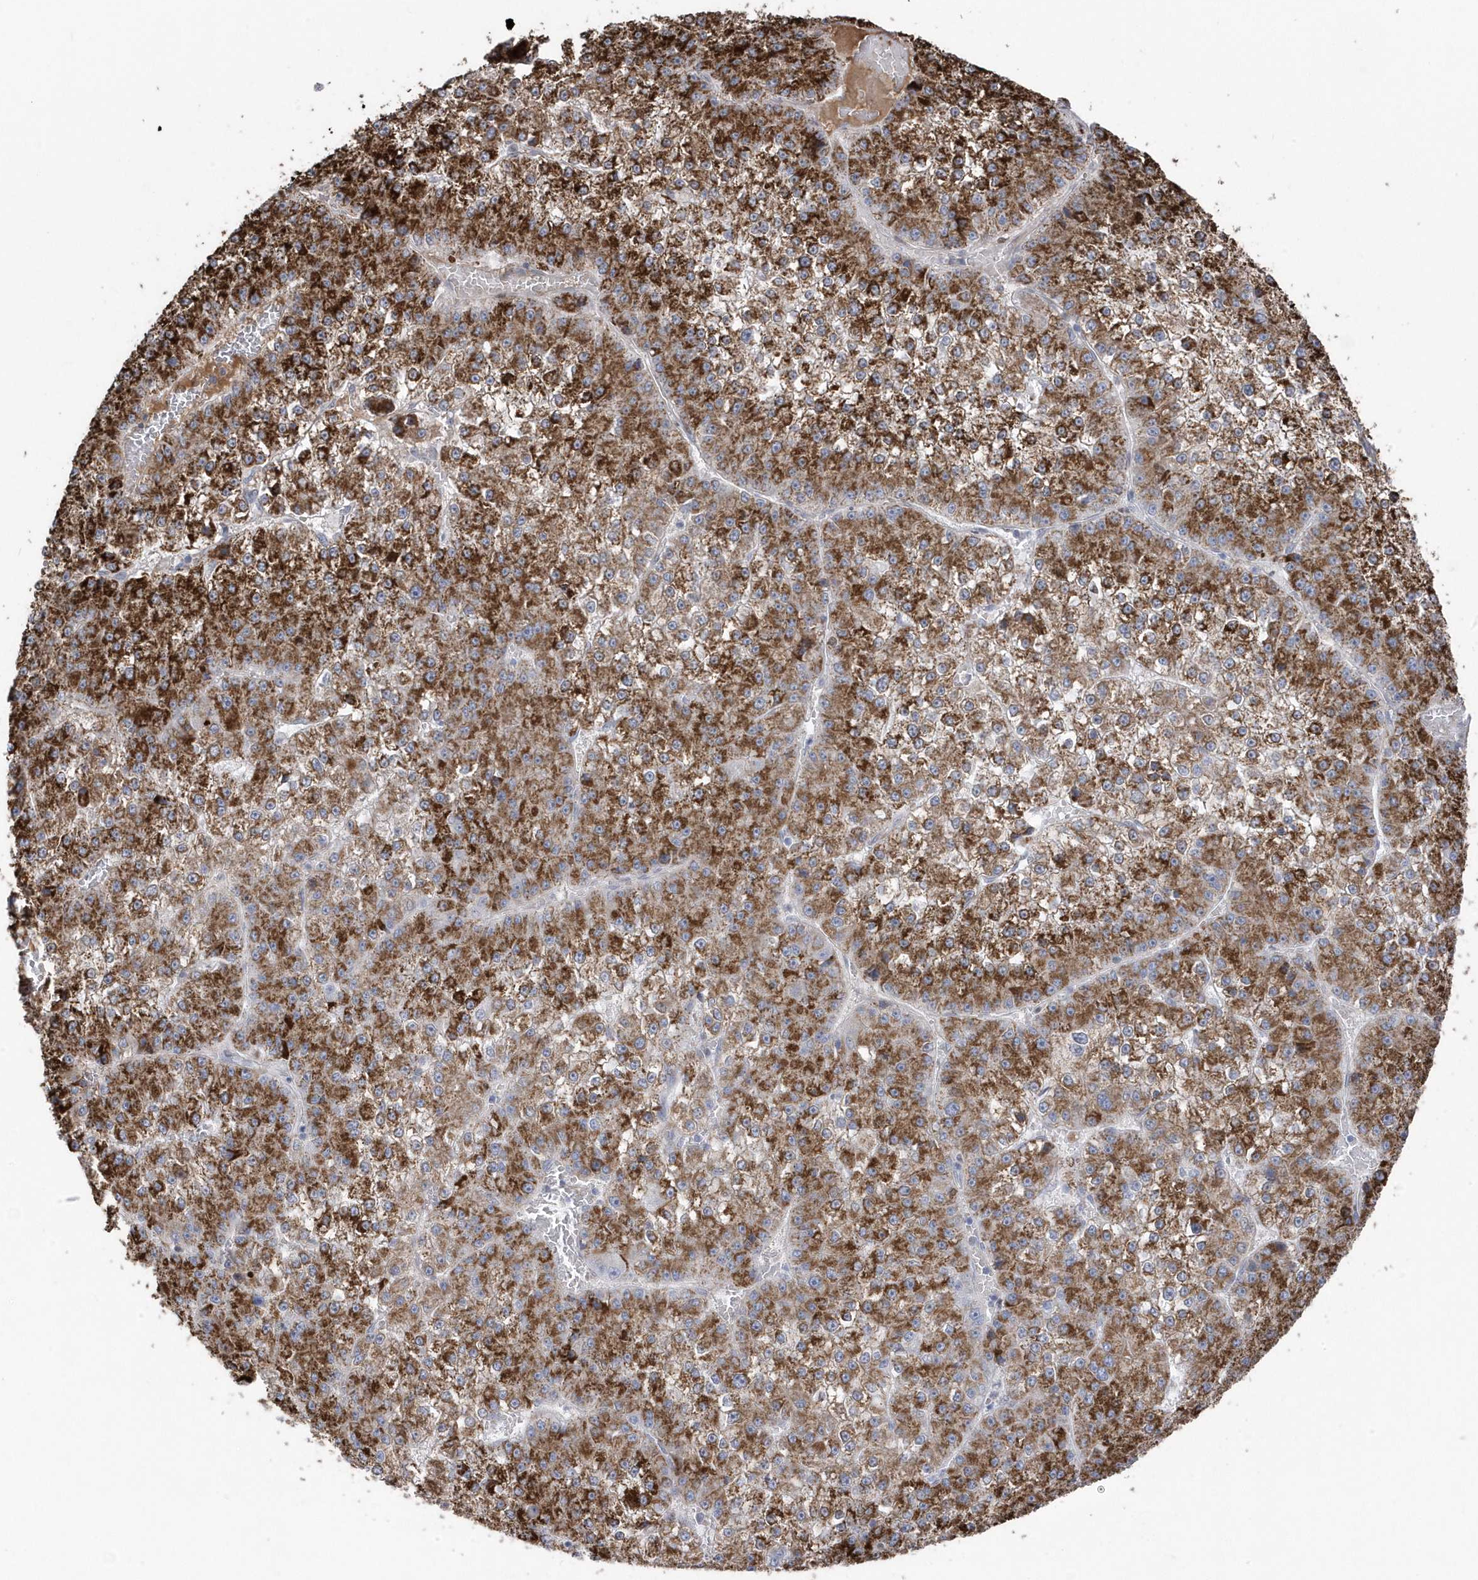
{"staining": {"intensity": "strong", "quantity": ">75%", "location": "cytoplasmic/membranous"}, "tissue": "liver cancer", "cell_type": "Tumor cells", "image_type": "cancer", "snomed": [{"axis": "morphology", "description": "Carcinoma, Hepatocellular, NOS"}, {"axis": "topography", "description": "Liver"}], "caption": "Hepatocellular carcinoma (liver) was stained to show a protein in brown. There is high levels of strong cytoplasmic/membranous staining in approximately >75% of tumor cells.", "gene": "GTPBP6", "patient": {"sex": "female", "age": 73}}